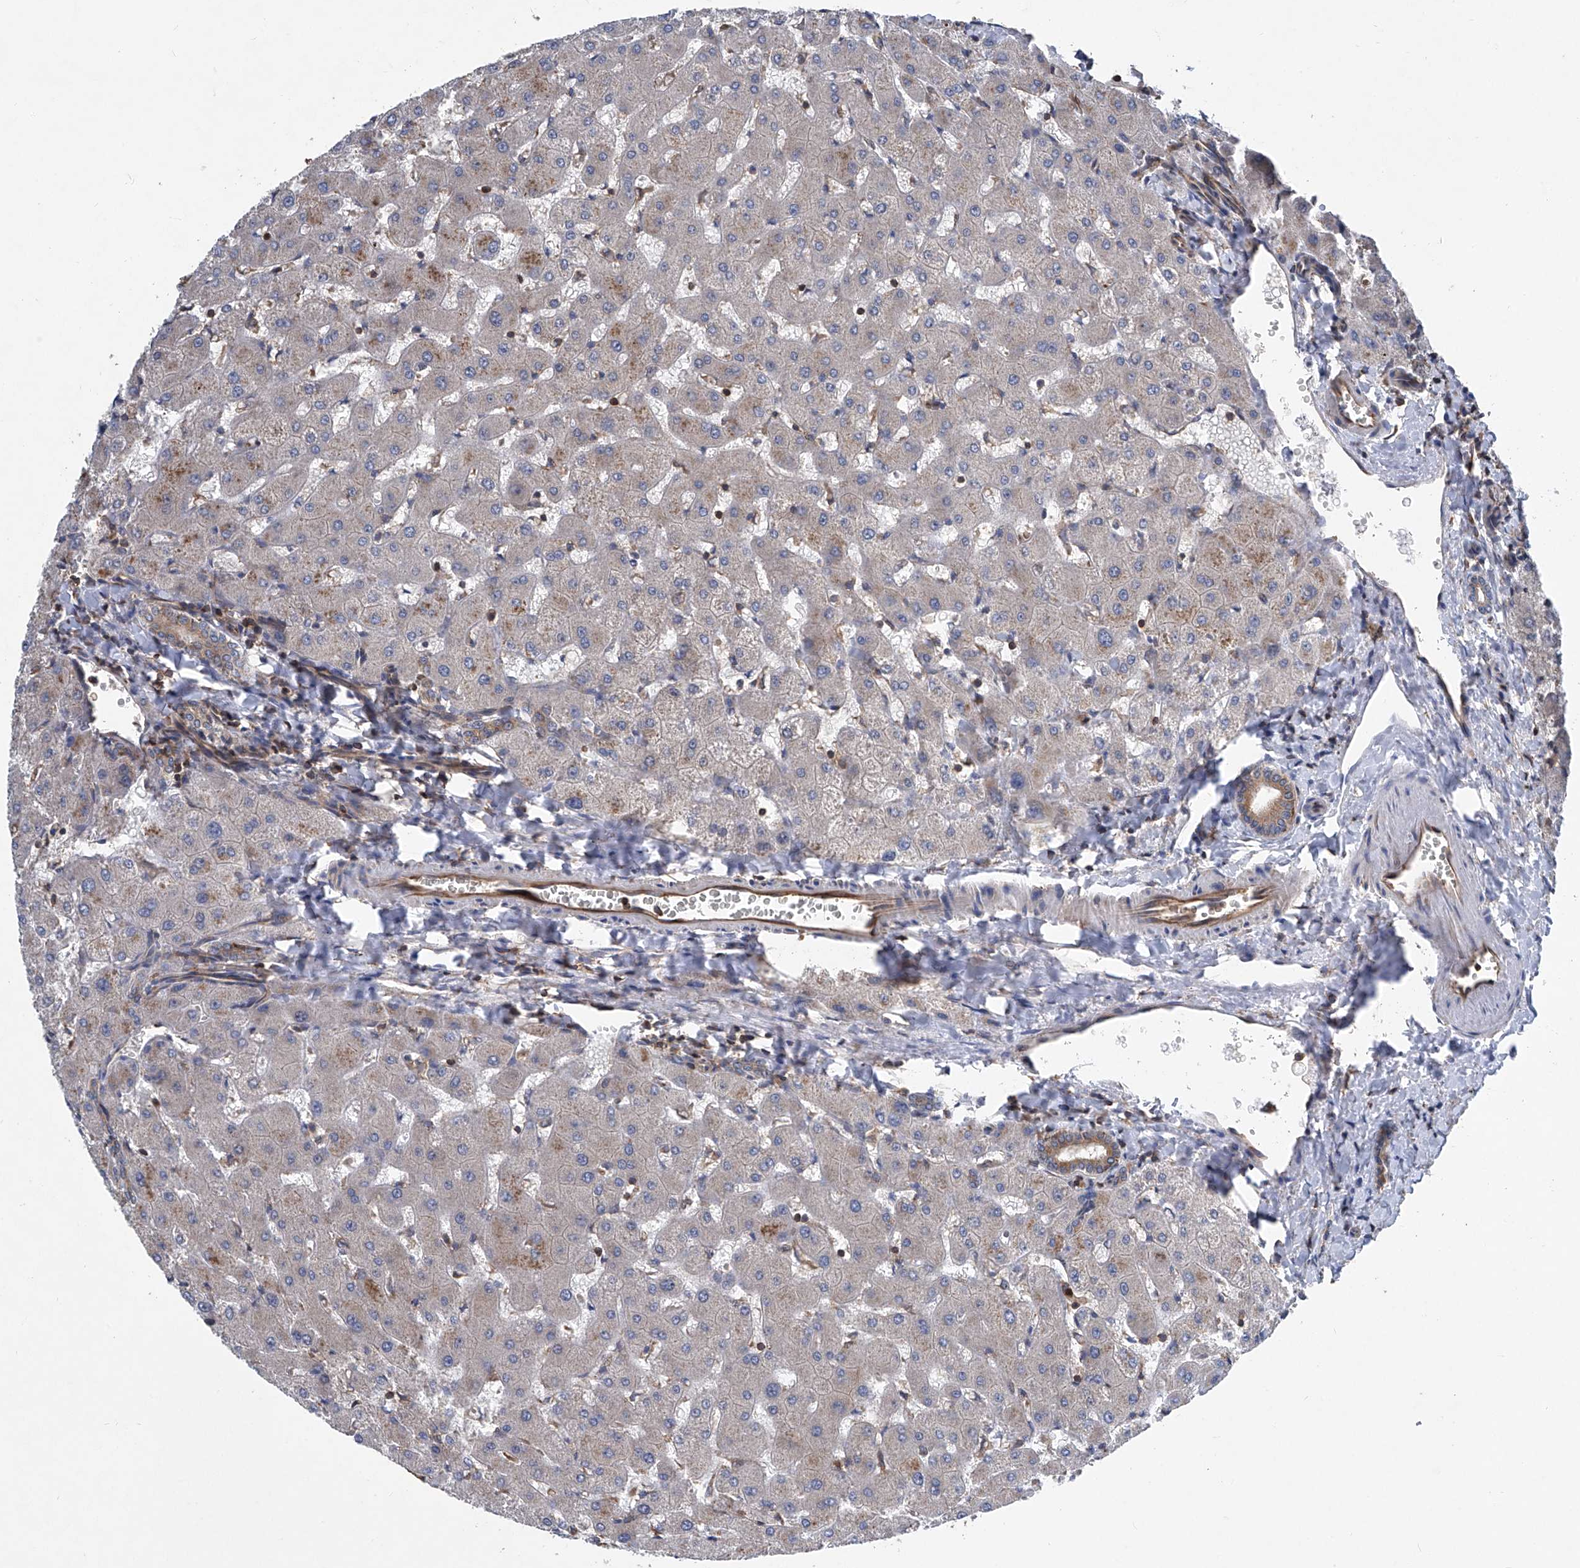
{"staining": {"intensity": "moderate", "quantity": "25%-75%", "location": "cytoplasmic/membranous"}, "tissue": "liver", "cell_type": "Cholangiocytes", "image_type": "normal", "snomed": [{"axis": "morphology", "description": "Normal tissue, NOS"}, {"axis": "topography", "description": "Liver"}], "caption": "DAB (3,3'-diaminobenzidine) immunohistochemical staining of normal liver demonstrates moderate cytoplasmic/membranous protein staining in approximately 25%-75% of cholangiocytes. The protein of interest is shown in brown color, while the nuclei are stained blue.", "gene": "TRIM38", "patient": {"sex": "female", "age": 63}}